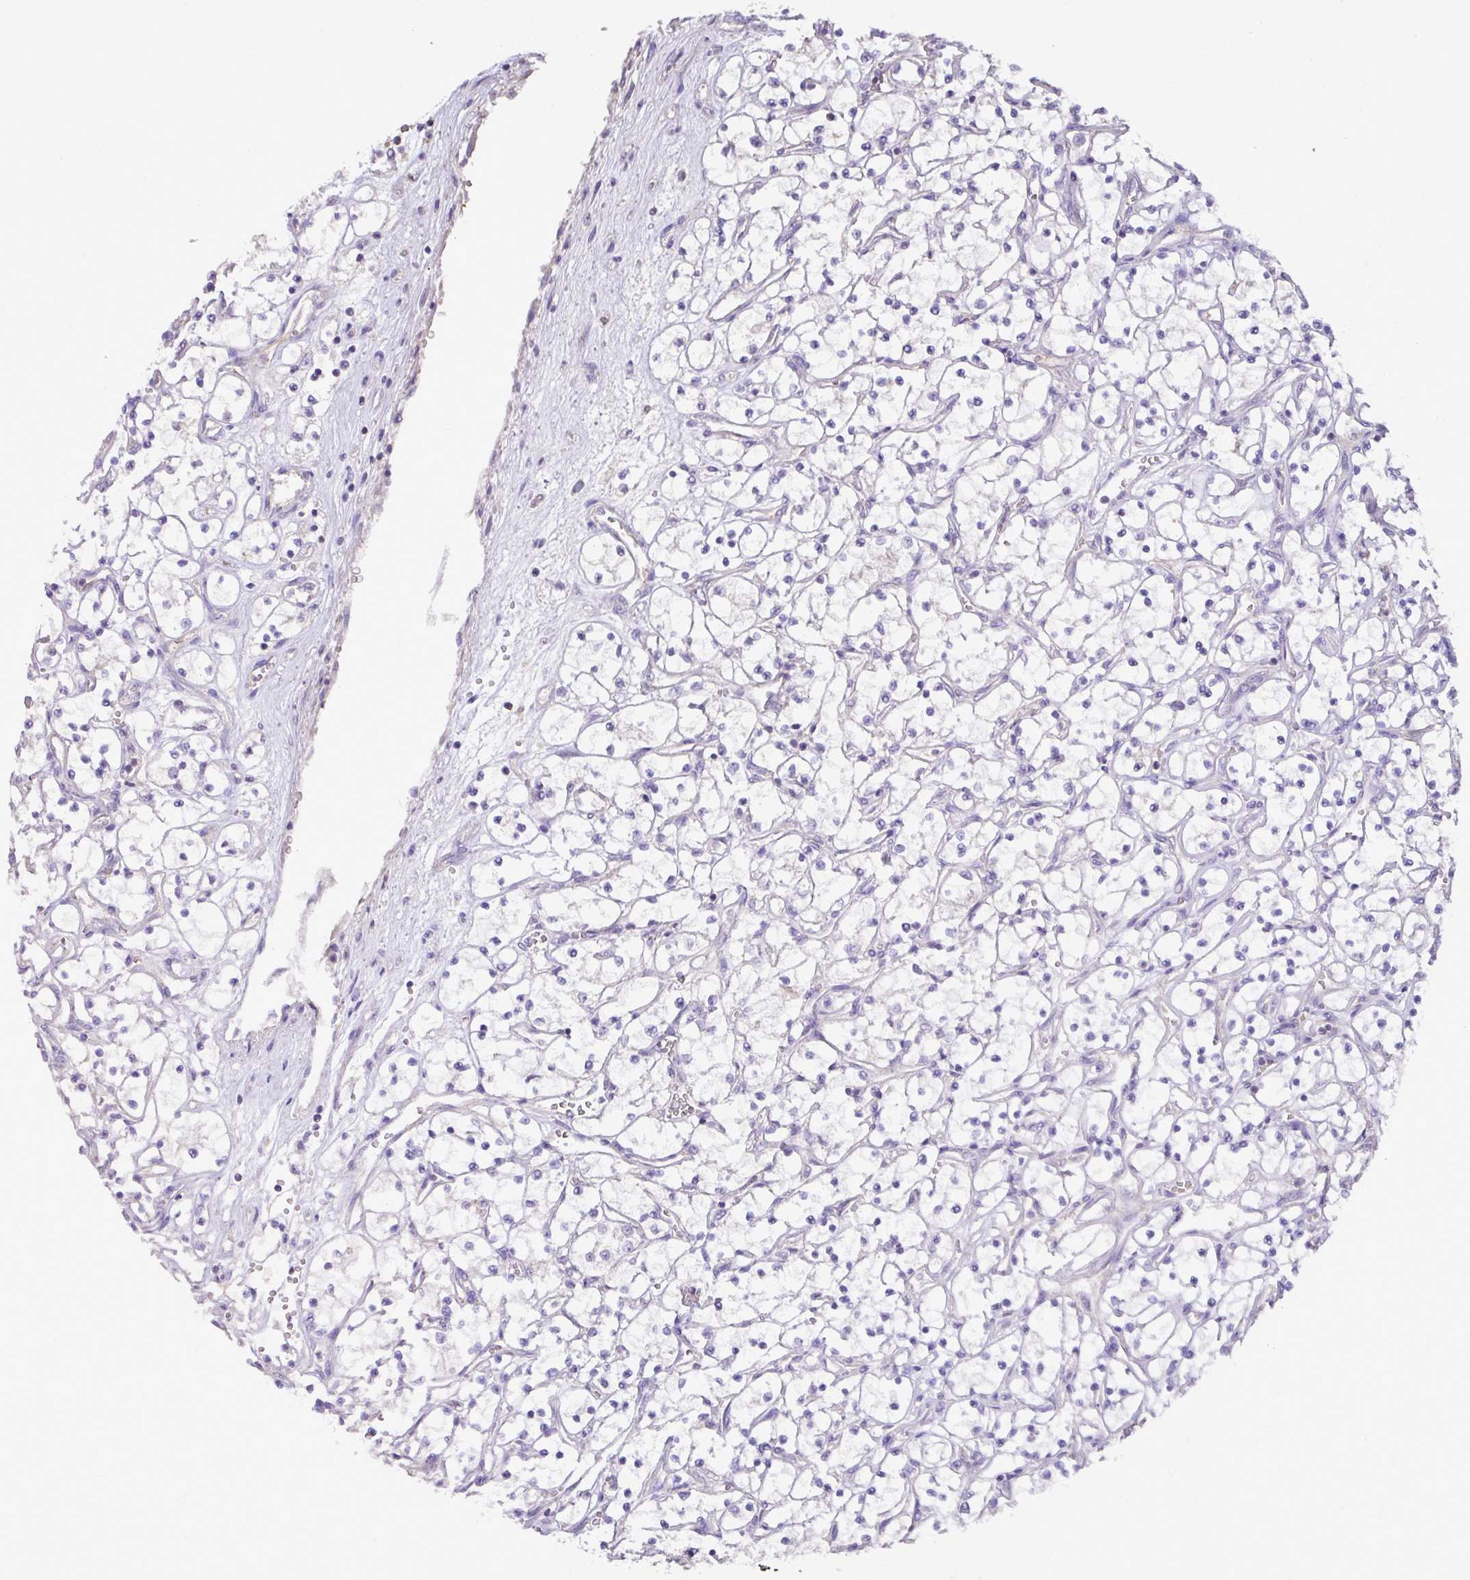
{"staining": {"intensity": "negative", "quantity": "none", "location": "none"}, "tissue": "renal cancer", "cell_type": "Tumor cells", "image_type": "cancer", "snomed": [{"axis": "morphology", "description": "Adenocarcinoma, NOS"}, {"axis": "topography", "description": "Kidney"}], "caption": "An IHC image of renal cancer is shown. There is no staining in tumor cells of renal cancer. (Stains: DAB IHC with hematoxylin counter stain, Microscopy: brightfield microscopy at high magnification).", "gene": "AGR3", "patient": {"sex": "female", "age": 69}}